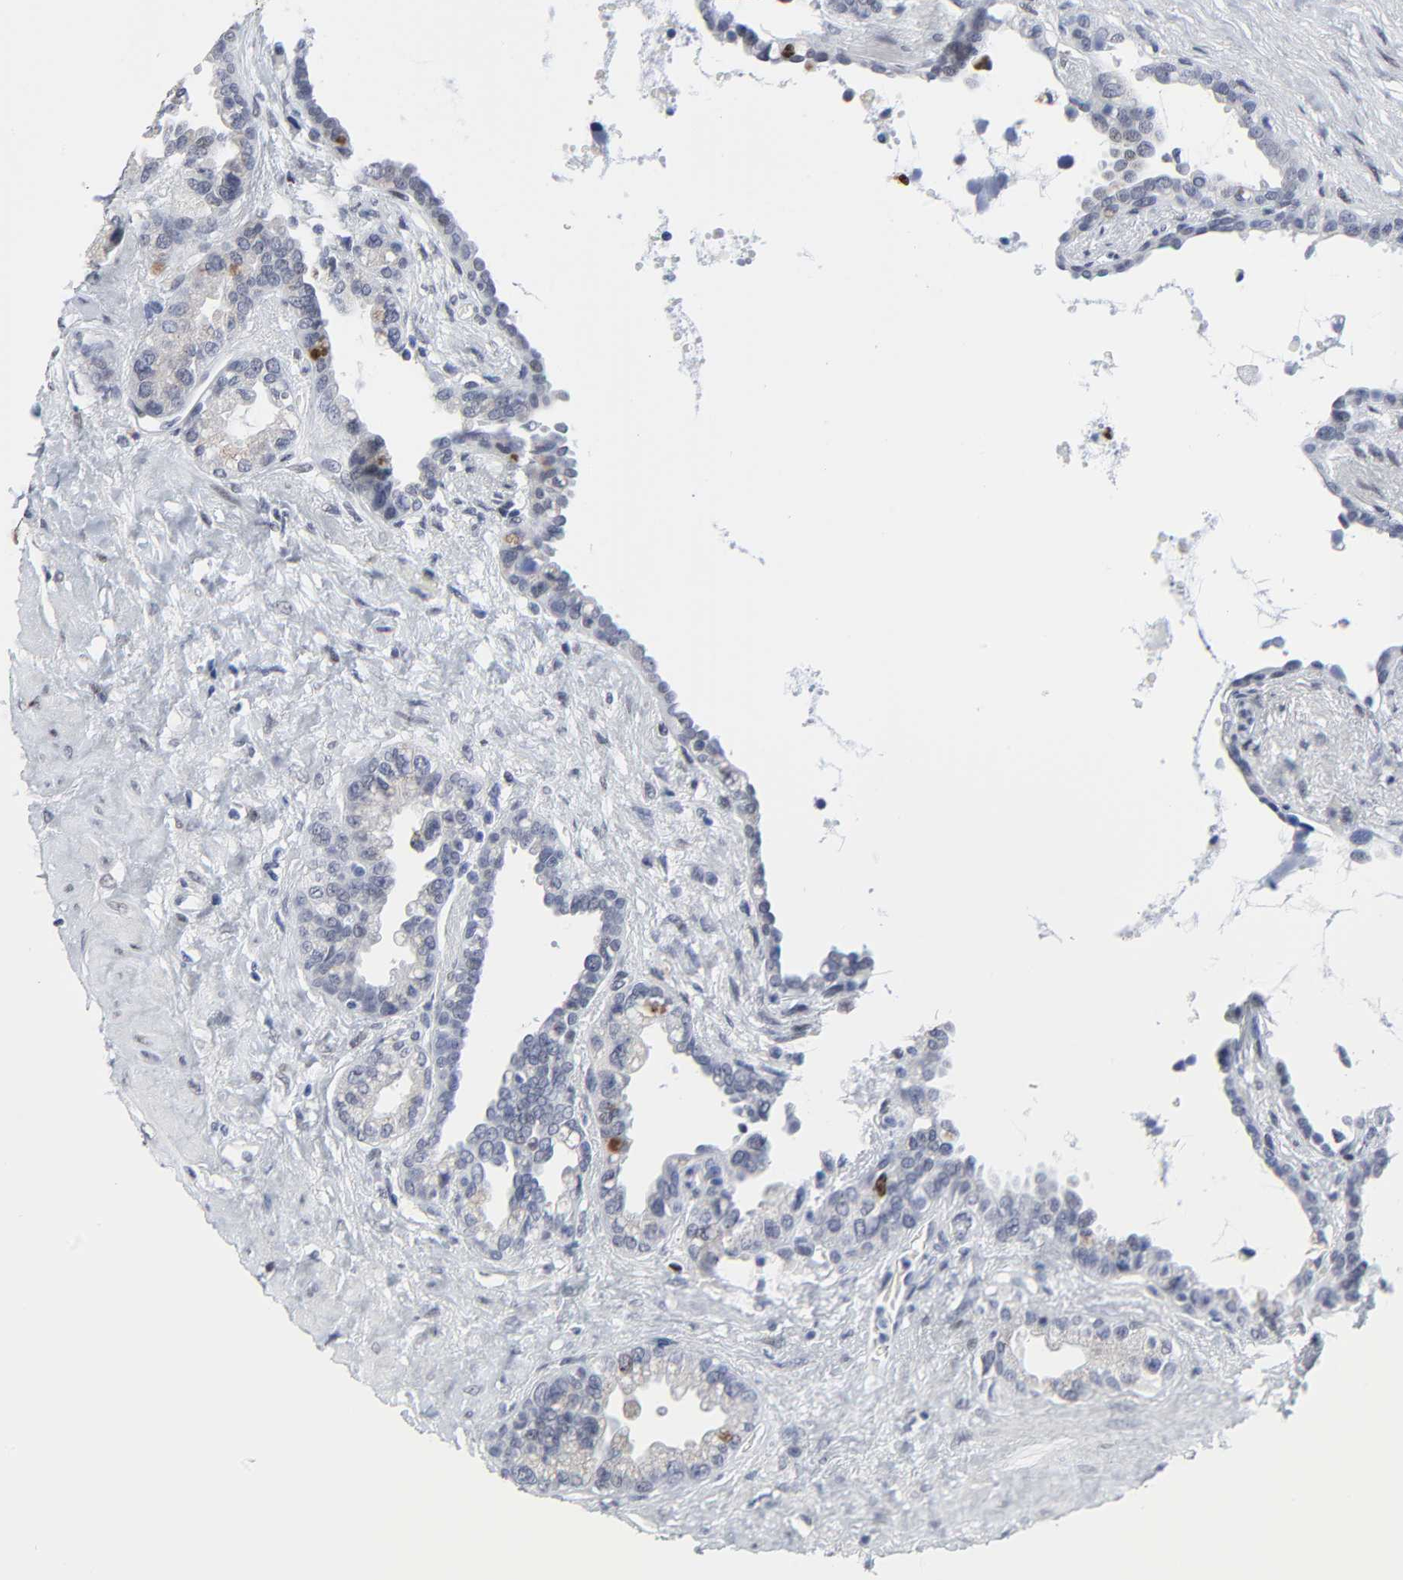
{"staining": {"intensity": "weak", "quantity": "<25%", "location": "nuclear"}, "tissue": "seminal vesicle", "cell_type": "Glandular cells", "image_type": "normal", "snomed": [{"axis": "morphology", "description": "Normal tissue, NOS"}, {"axis": "topography", "description": "Seminal veicle"}], "caption": "Protein analysis of benign seminal vesicle displays no significant staining in glandular cells.", "gene": "ZNF589", "patient": {"sex": "male", "age": 61}}